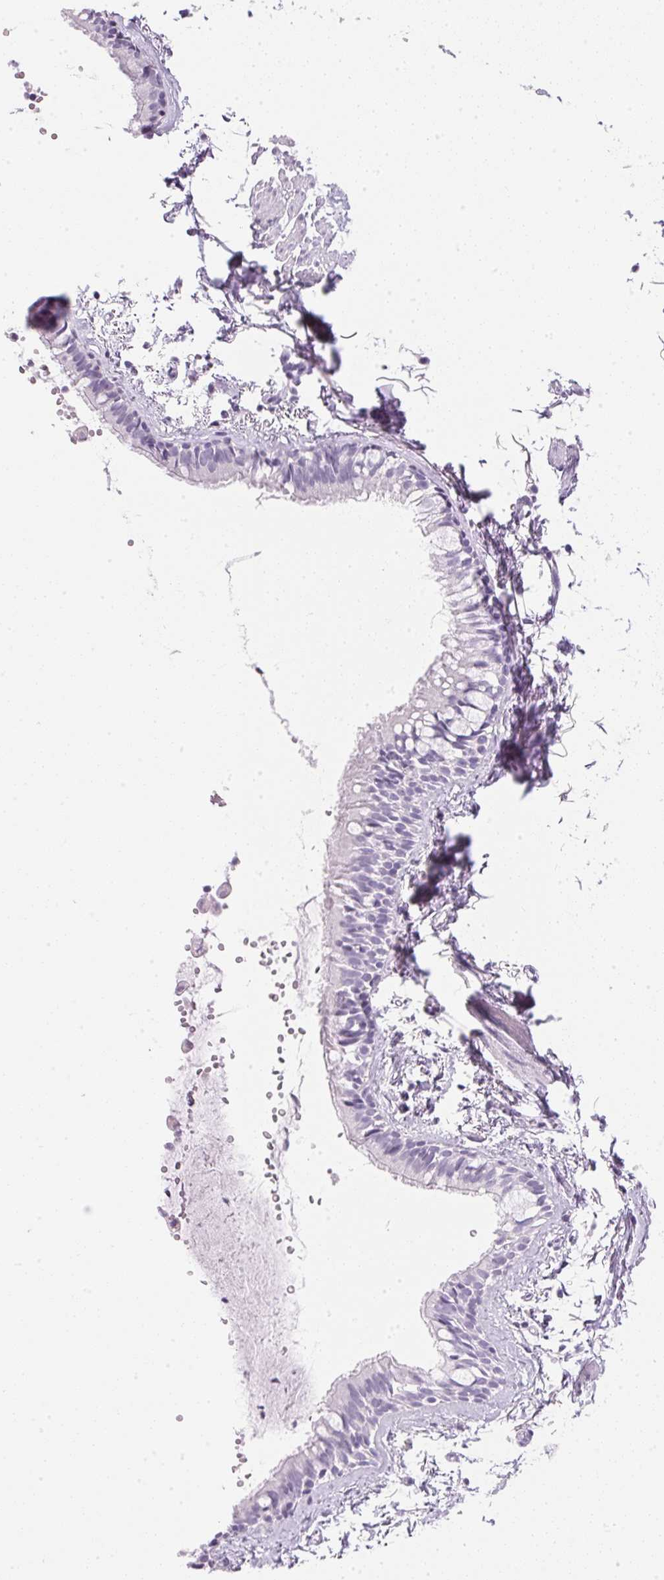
{"staining": {"intensity": "negative", "quantity": "none", "location": "none"}, "tissue": "bronchus", "cell_type": "Respiratory epithelial cells", "image_type": "normal", "snomed": [{"axis": "morphology", "description": "Normal tissue, NOS"}, {"axis": "topography", "description": "Bronchus"}], "caption": "DAB (3,3'-diaminobenzidine) immunohistochemical staining of normal human bronchus exhibits no significant expression in respiratory epithelial cells.", "gene": "IGFBP1", "patient": {"sex": "female", "age": 59}}